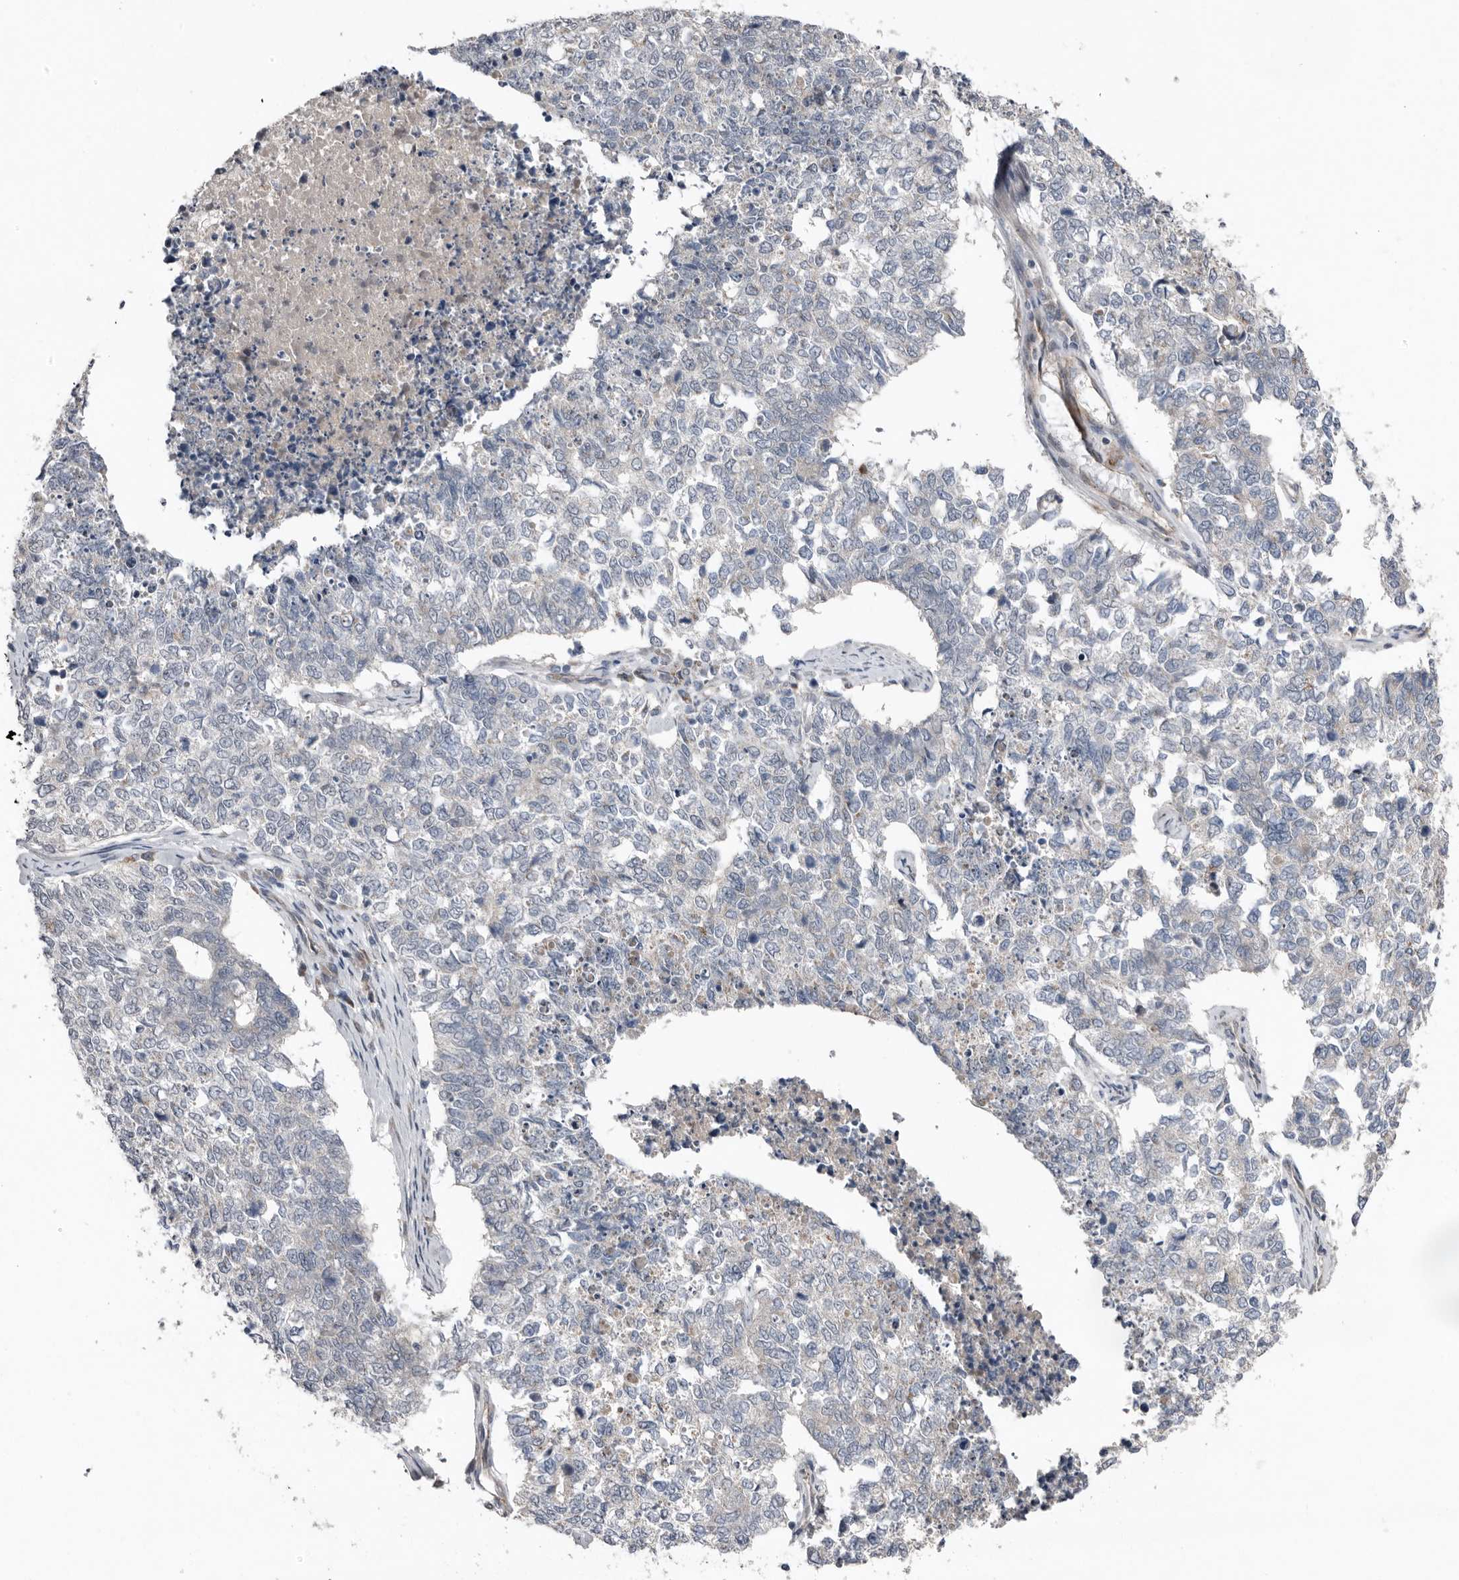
{"staining": {"intensity": "negative", "quantity": "none", "location": "none"}, "tissue": "cervical cancer", "cell_type": "Tumor cells", "image_type": "cancer", "snomed": [{"axis": "morphology", "description": "Squamous cell carcinoma, NOS"}, {"axis": "topography", "description": "Cervix"}], "caption": "Tumor cells are negative for protein expression in human cervical squamous cell carcinoma.", "gene": "RANBP17", "patient": {"sex": "female", "age": 63}}